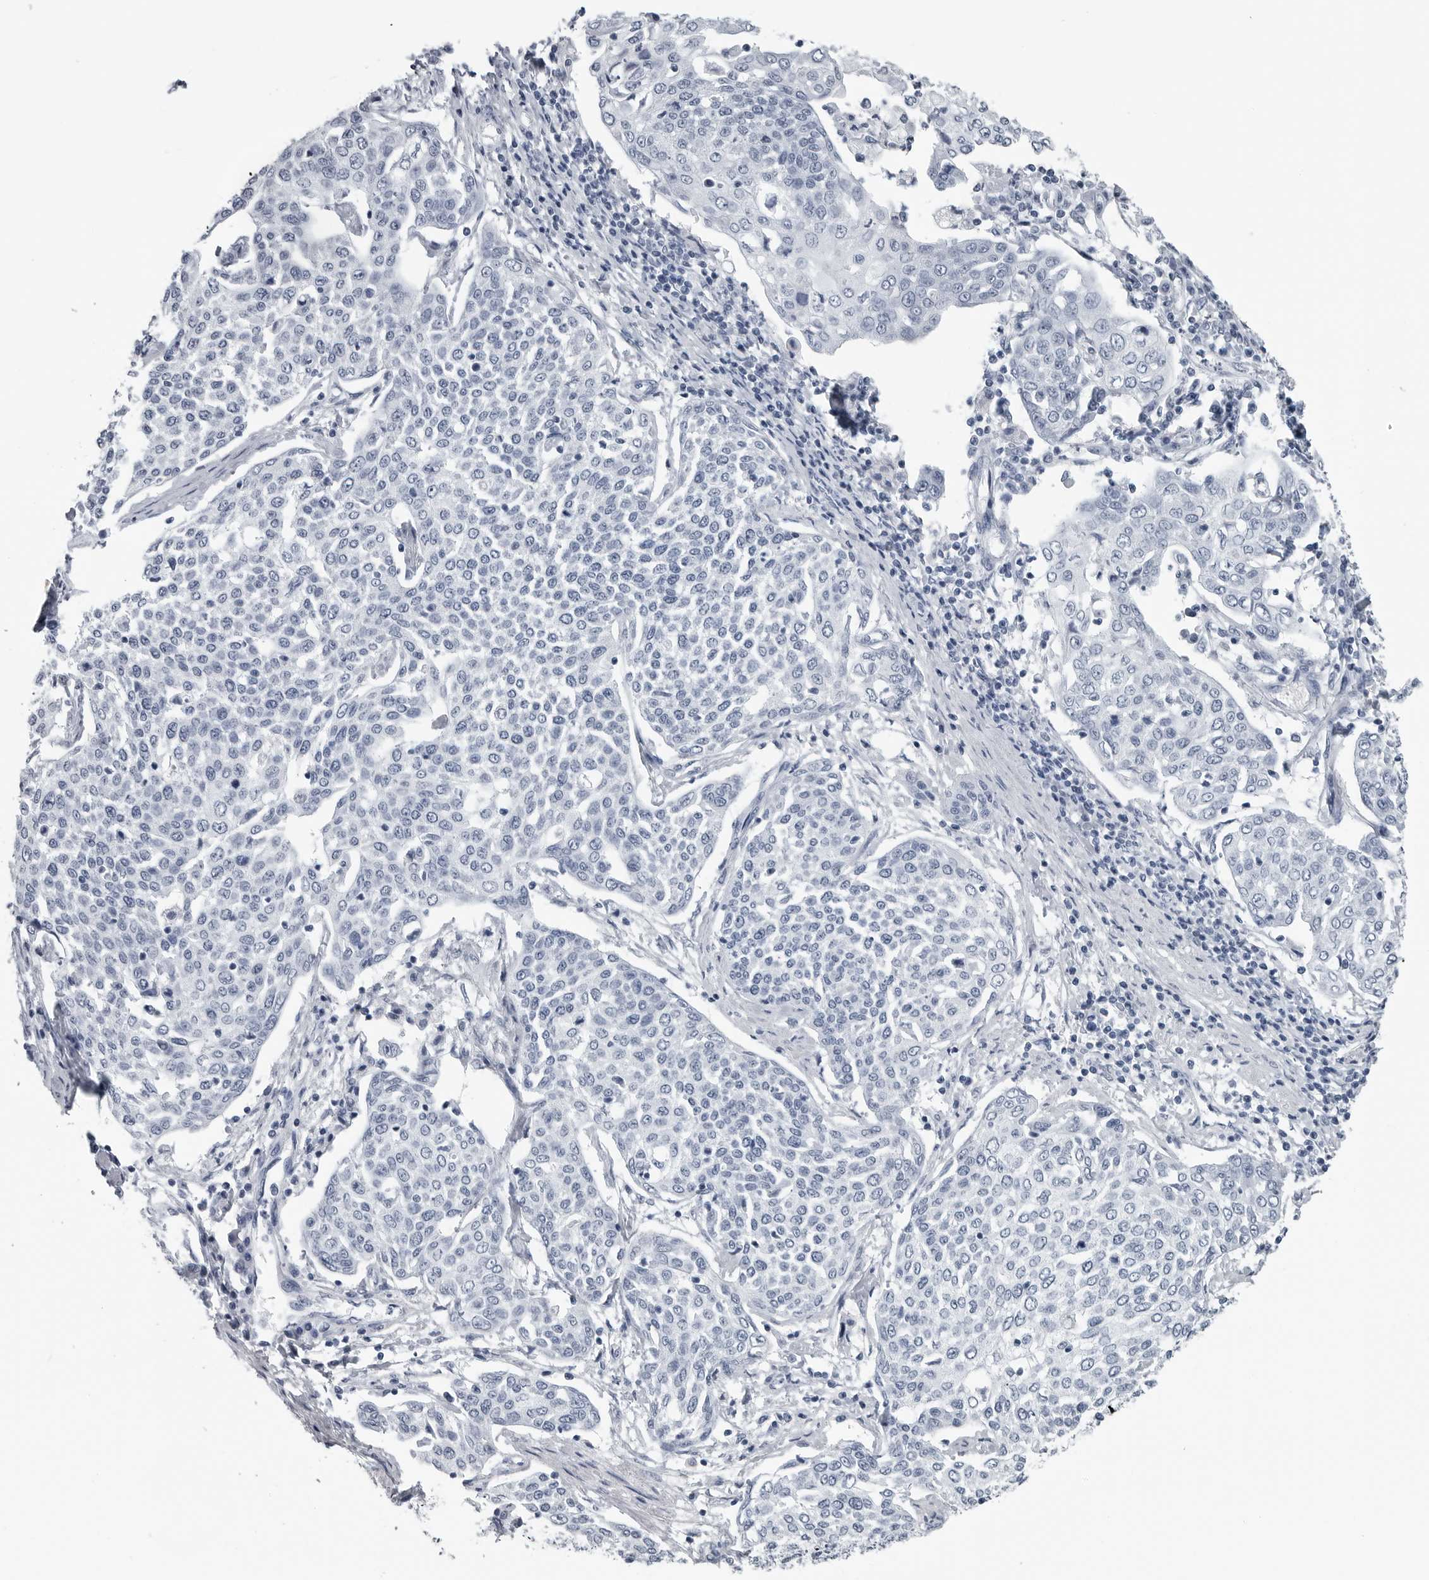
{"staining": {"intensity": "negative", "quantity": "none", "location": "none"}, "tissue": "cervical cancer", "cell_type": "Tumor cells", "image_type": "cancer", "snomed": [{"axis": "morphology", "description": "Squamous cell carcinoma, NOS"}, {"axis": "topography", "description": "Cervix"}], "caption": "The micrograph exhibits no significant positivity in tumor cells of cervical cancer.", "gene": "AMPD1", "patient": {"sex": "female", "age": 34}}